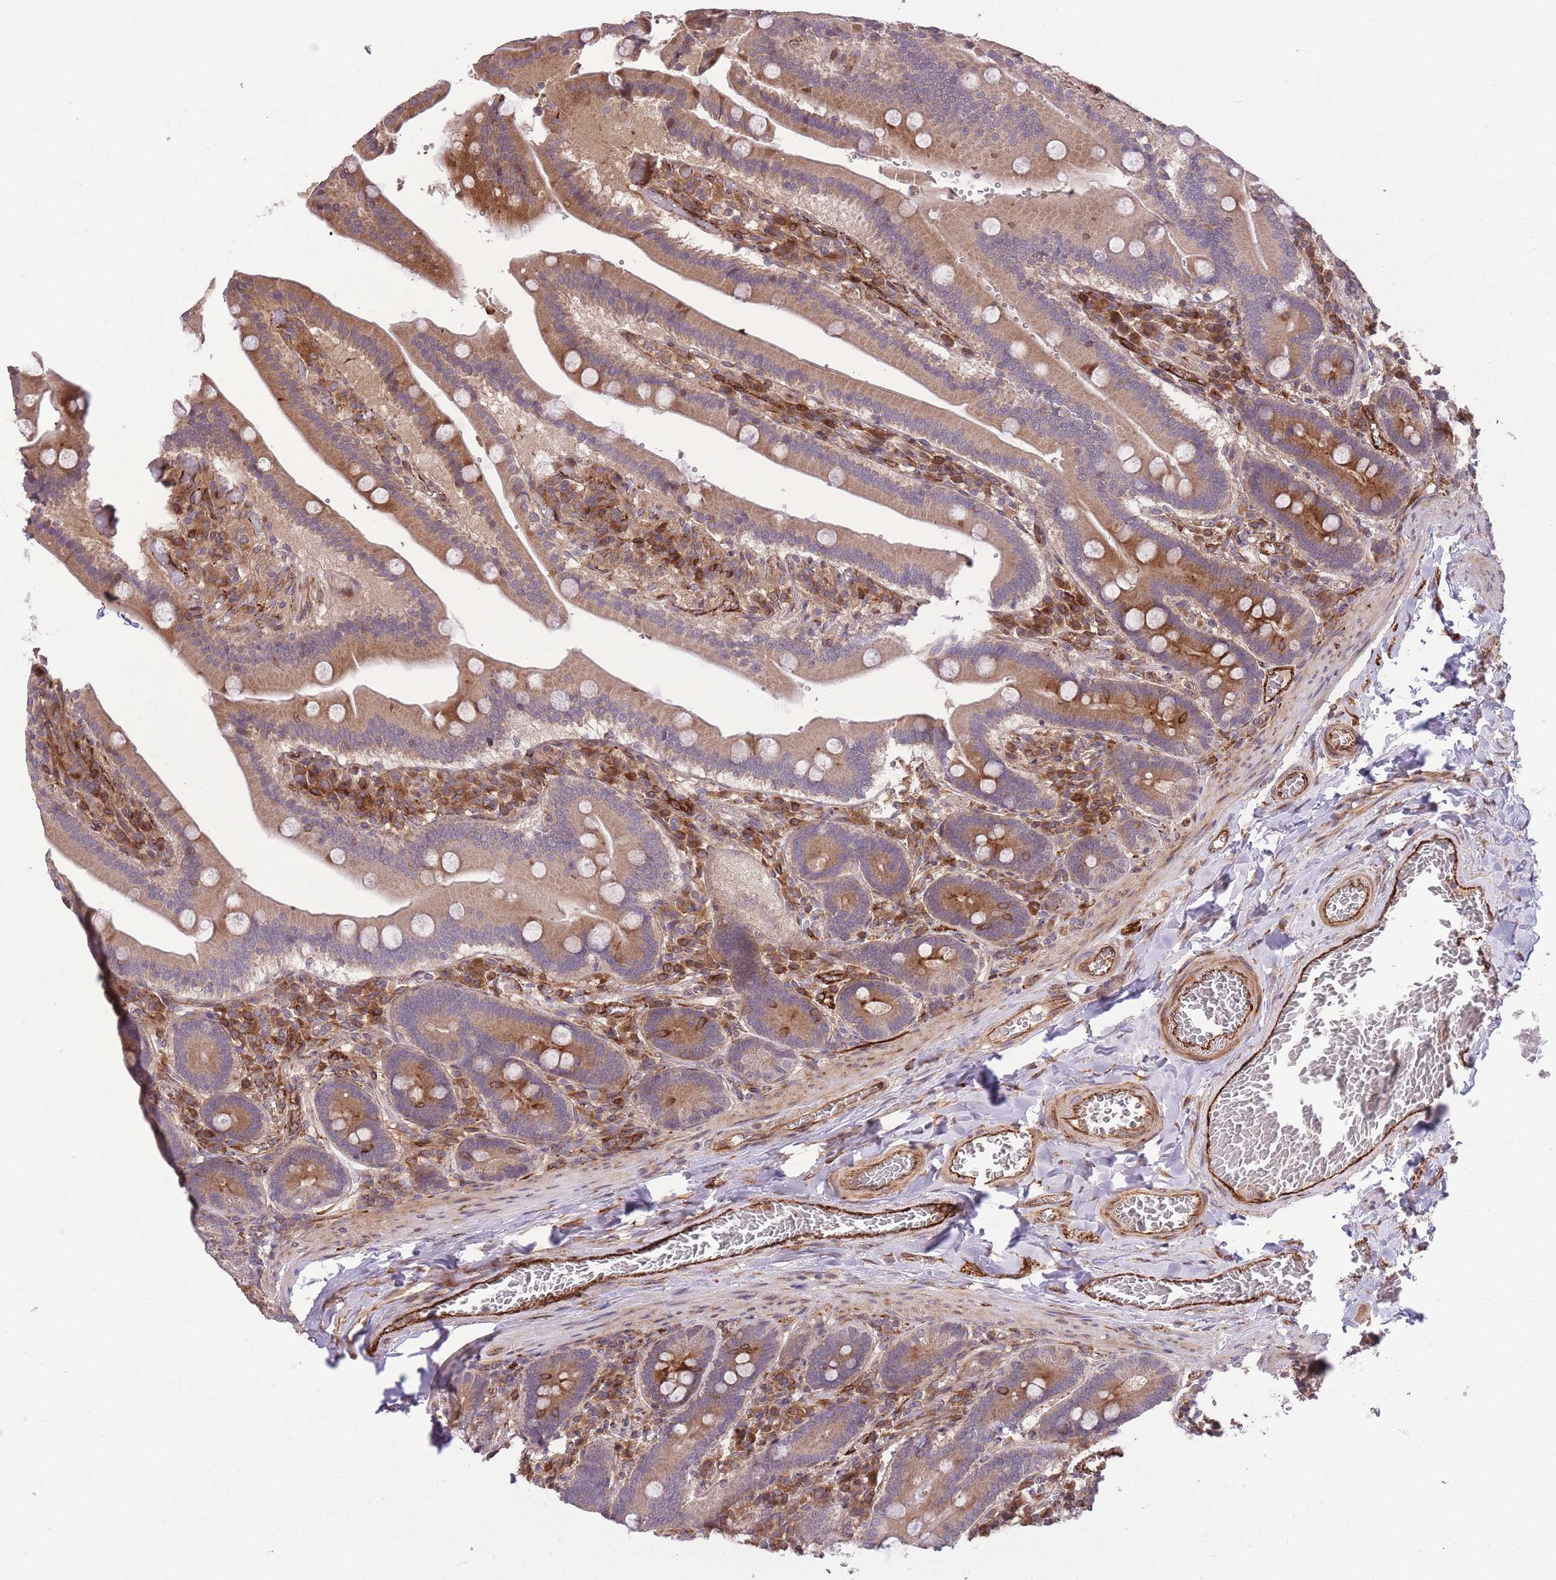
{"staining": {"intensity": "moderate", "quantity": ">75%", "location": "cytoplasmic/membranous"}, "tissue": "duodenum", "cell_type": "Glandular cells", "image_type": "normal", "snomed": [{"axis": "morphology", "description": "Normal tissue, NOS"}, {"axis": "topography", "description": "Duodenum"}], "caption": "Immunohistochemistry (IHC) of normal human duodenum displays medium levels of moderate cytoplasmic/membranous positivity in approximately >75% of glandular cells.", "gene": "CISH", "patient": {"sex": "female", "age": 62}}